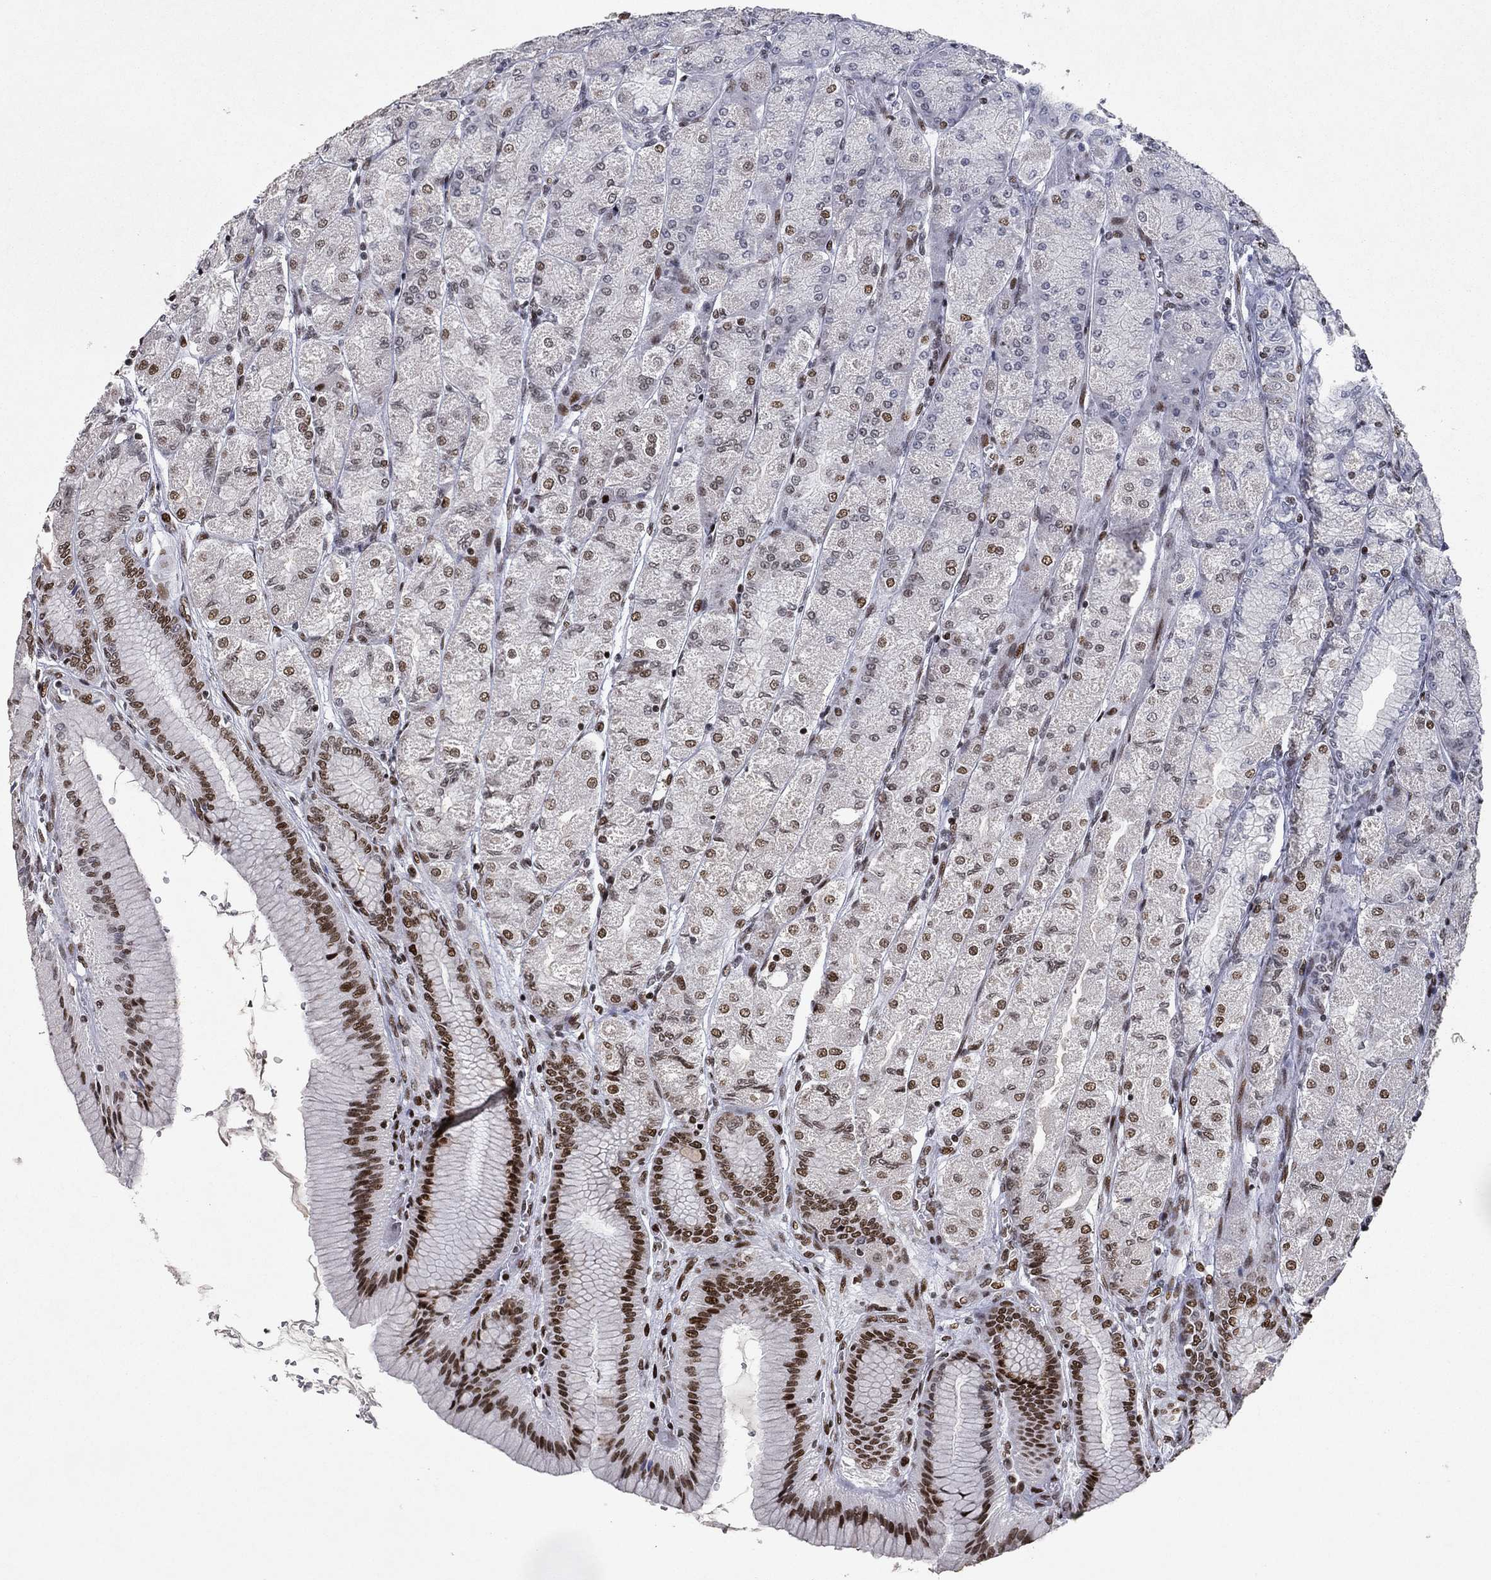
{"staining": {"intensity": "strong", "quantity": "<25%", "location": "nuclear"}, "tissue": "stomach", "cell_type": "Glandular cells", "image_type": "normal", "snomed": [{"axis": "morphology", "description": "Normal tissue, NOS"}, {"axis": "morphology", "description": "Adenocarcinoma, NOS"}, {"axis": "morphology", "description": "Adenocarcinoma, High grade"}, {"axis": "topography", "description": "Stomach, upper"}, {"axis": "topography", "description": "Stomach"}], "caption": "The immunohistochemical stain labels strong nuclear staining in glandular cells of normal stomach. (DAB (3,3'-diaminobenzidine) IHC with brightfield microscopy, high magnification).", "gene": "RTF1", "patient": {"sex": "female", "age": 65}}